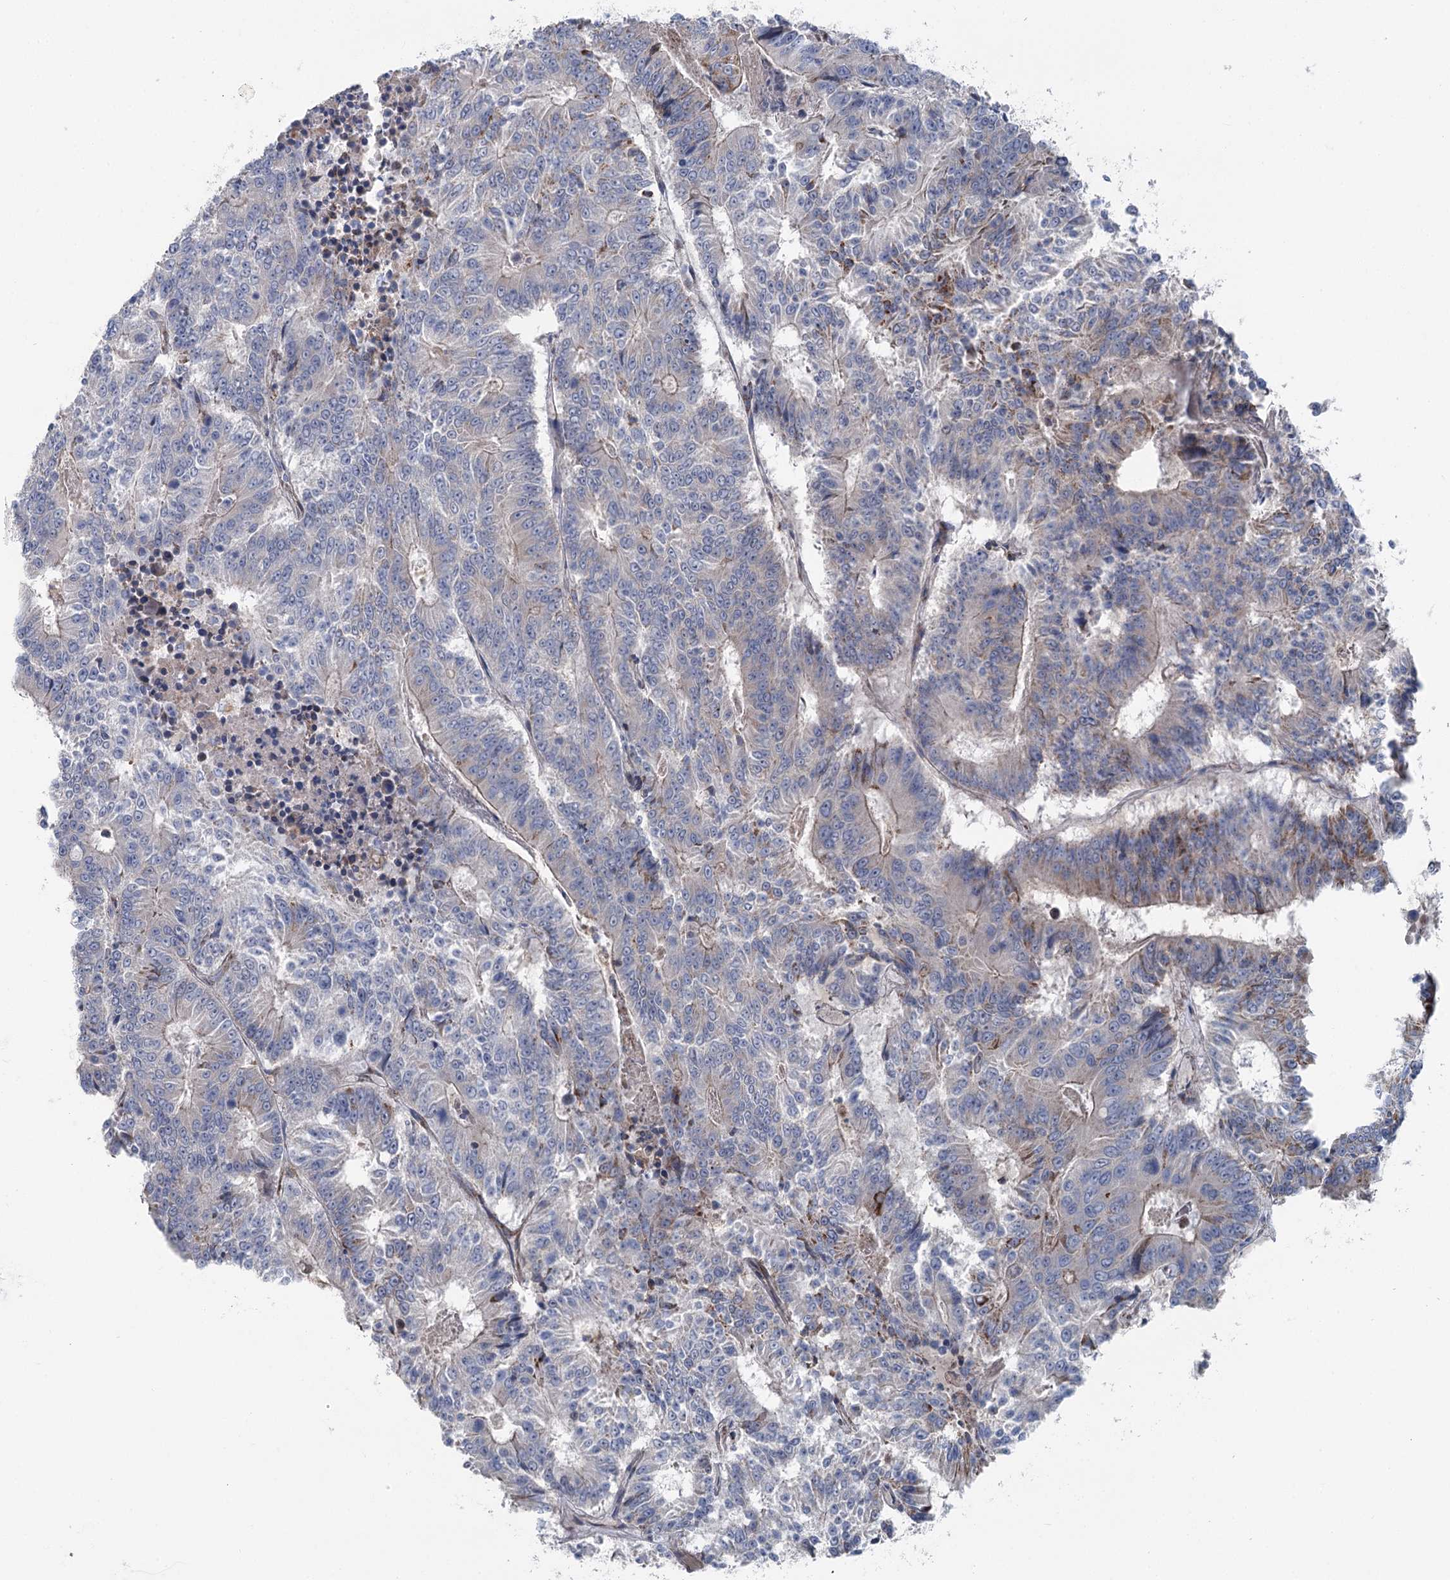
{"staining": {"intensity": "weak", "quantity": "<25%", "location": "cytoplasmic/membranous"}, "tissue": "colorectal cancer", "cell_type": "Tumor cells", "image_type": "cancer", "snomed": [{"axis": "morphology", "description": "Adenocarcinoma, NOS"}, {"axis": "topography", "description": "Colon"}], "caption": "This is a image of immunohistochemistry staining of colorectal cancer (adenocarcinoma), which shows no staining in tumor cells.", "gene": "MARK2", "patient": {"sex": "male", "age": 83}}